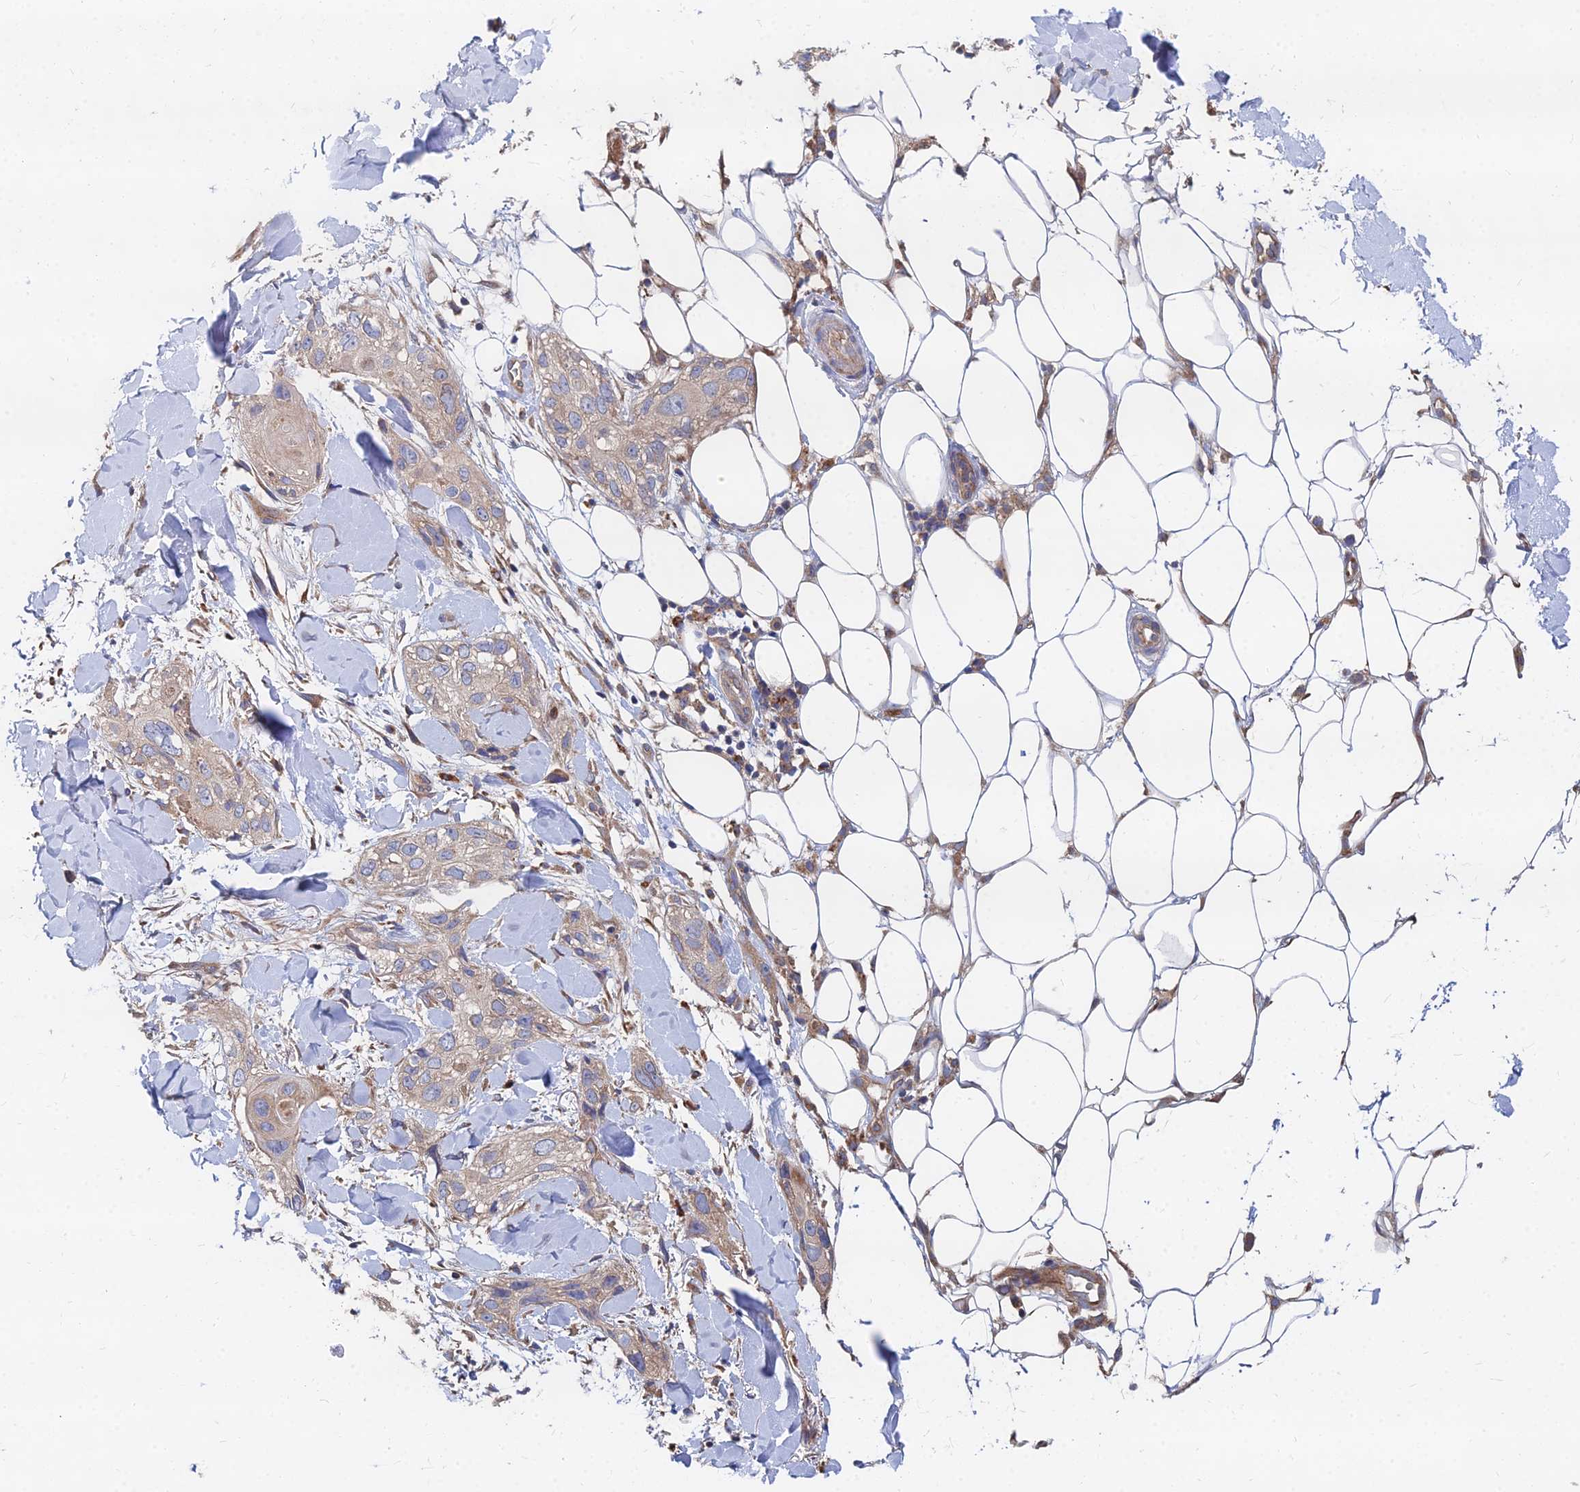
{"staining": {"intensity": "weak", "quantity": "25%-75%", "location": "cytoplasmic/membranous"}, "tissue": "skin cancer", "cell_type": "Tumor cells", "image_type": "cancer", "snomed": [{"axis": "morphology", "description": "Normal tissue, NOS"}, {"axis": "morphology", "description": "Squamous cell carcinoma, NOS"}, {"axis": "topography", "description": "Skin"}], "caption": "Immunohistochemistry (IHC) micrograph of skin squamous cell carcinoma stained for a protein (brown), which shows low levels of weak cytoplasmic/membranous positivity in about 25%-75% of tumor cells.", "gene": "CCZ1", "patient": {"sex": "male", "age": 72}}